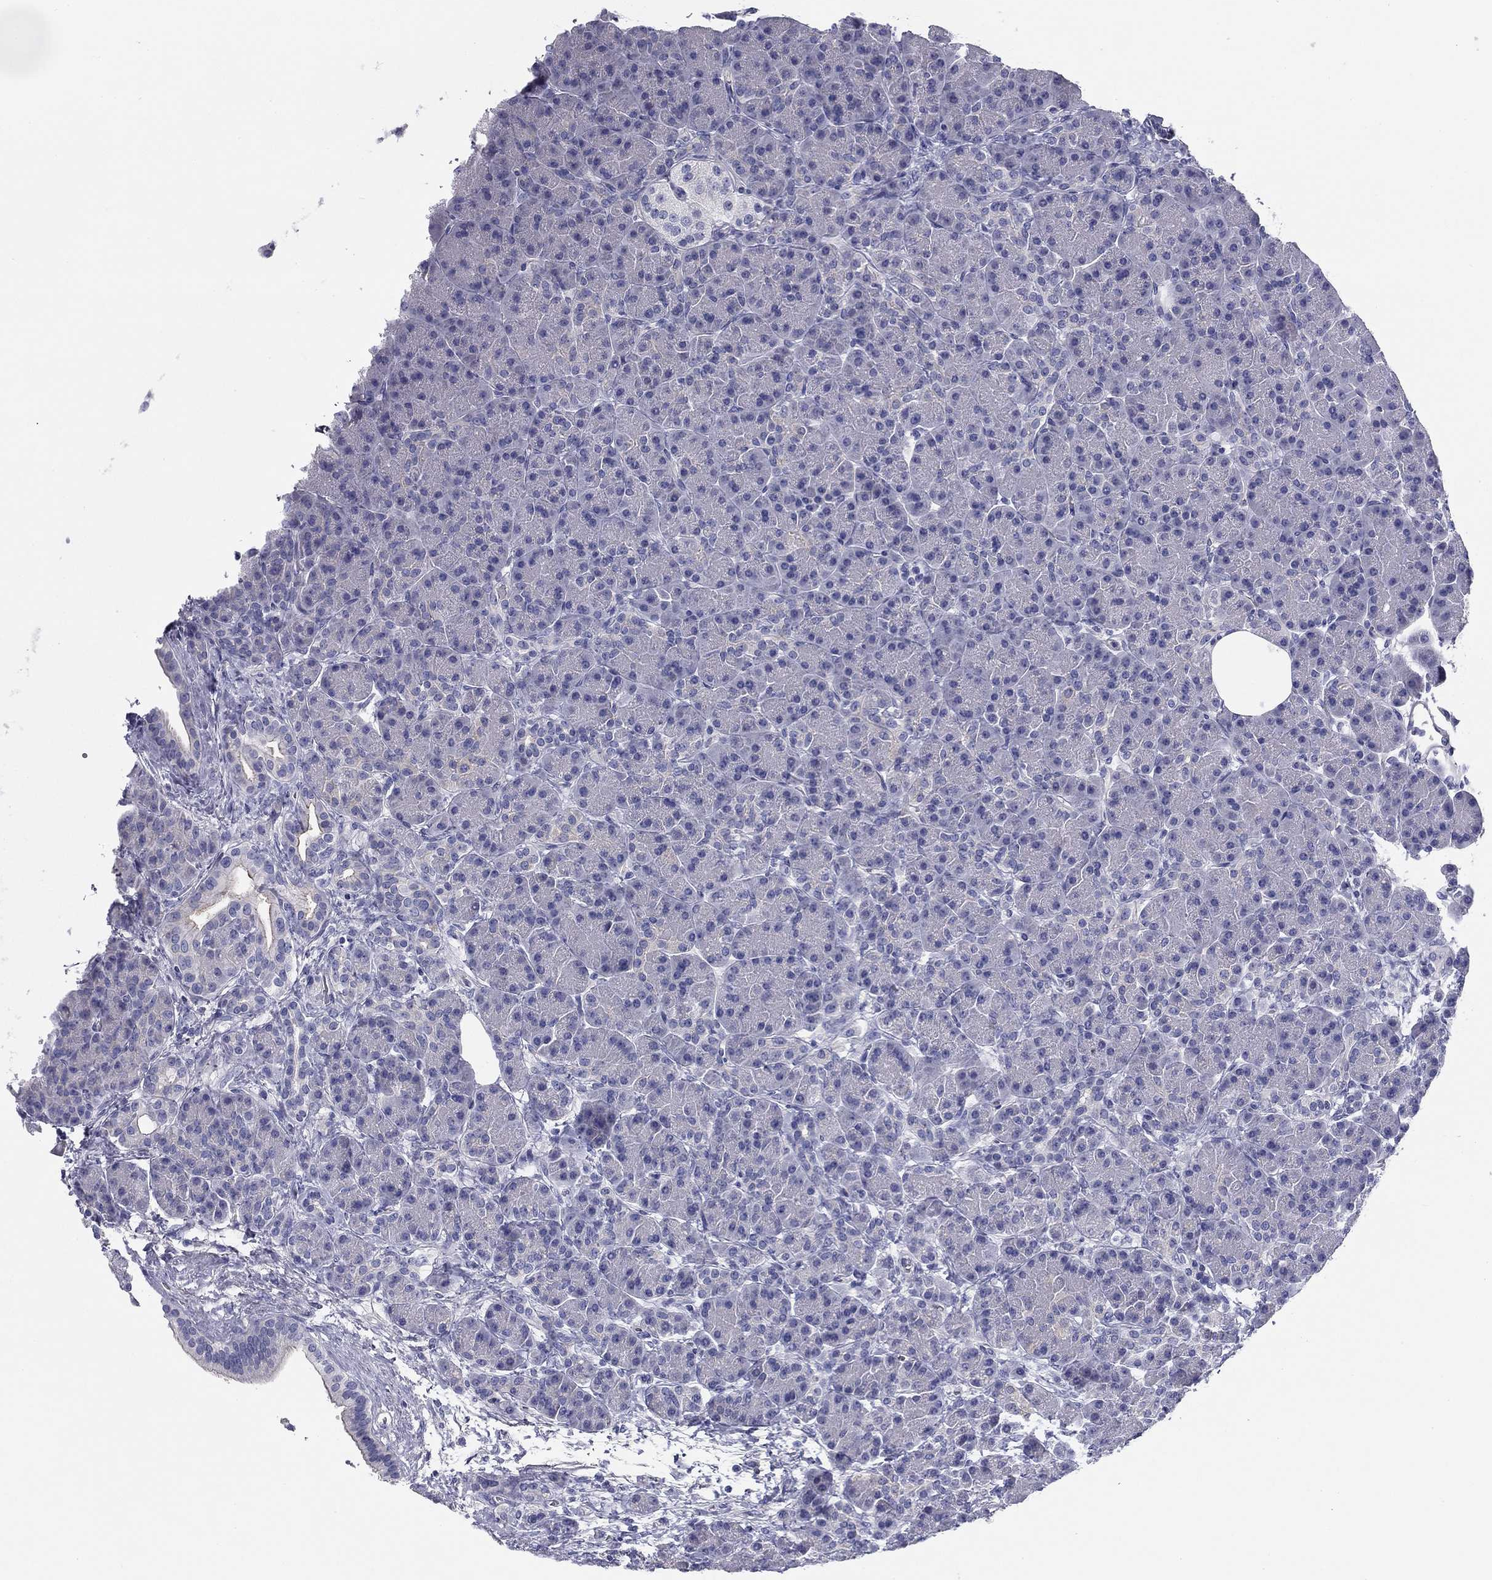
{"staining": {"intensity": "negative", "quantity": "none", "location": "none"}, "tissue": "pancreas", "cell_type": "Exocrine glandular cells", "image_type": "normal", "snomed": [{"axis": "morphology", "description": "Normal tissue, NOS"}, {"axis": "topography", "description": "Pancreas"}], "caption": "Pancreas was stained to show a protein in brown. There is no significant positivity in exocrine glandular cells. (Brightfield microscopy of DAB immunohistochemistry (IHC) at high magnification).", "gene": "CPLX4", "patient": {"sex": "female", "age": 63}}